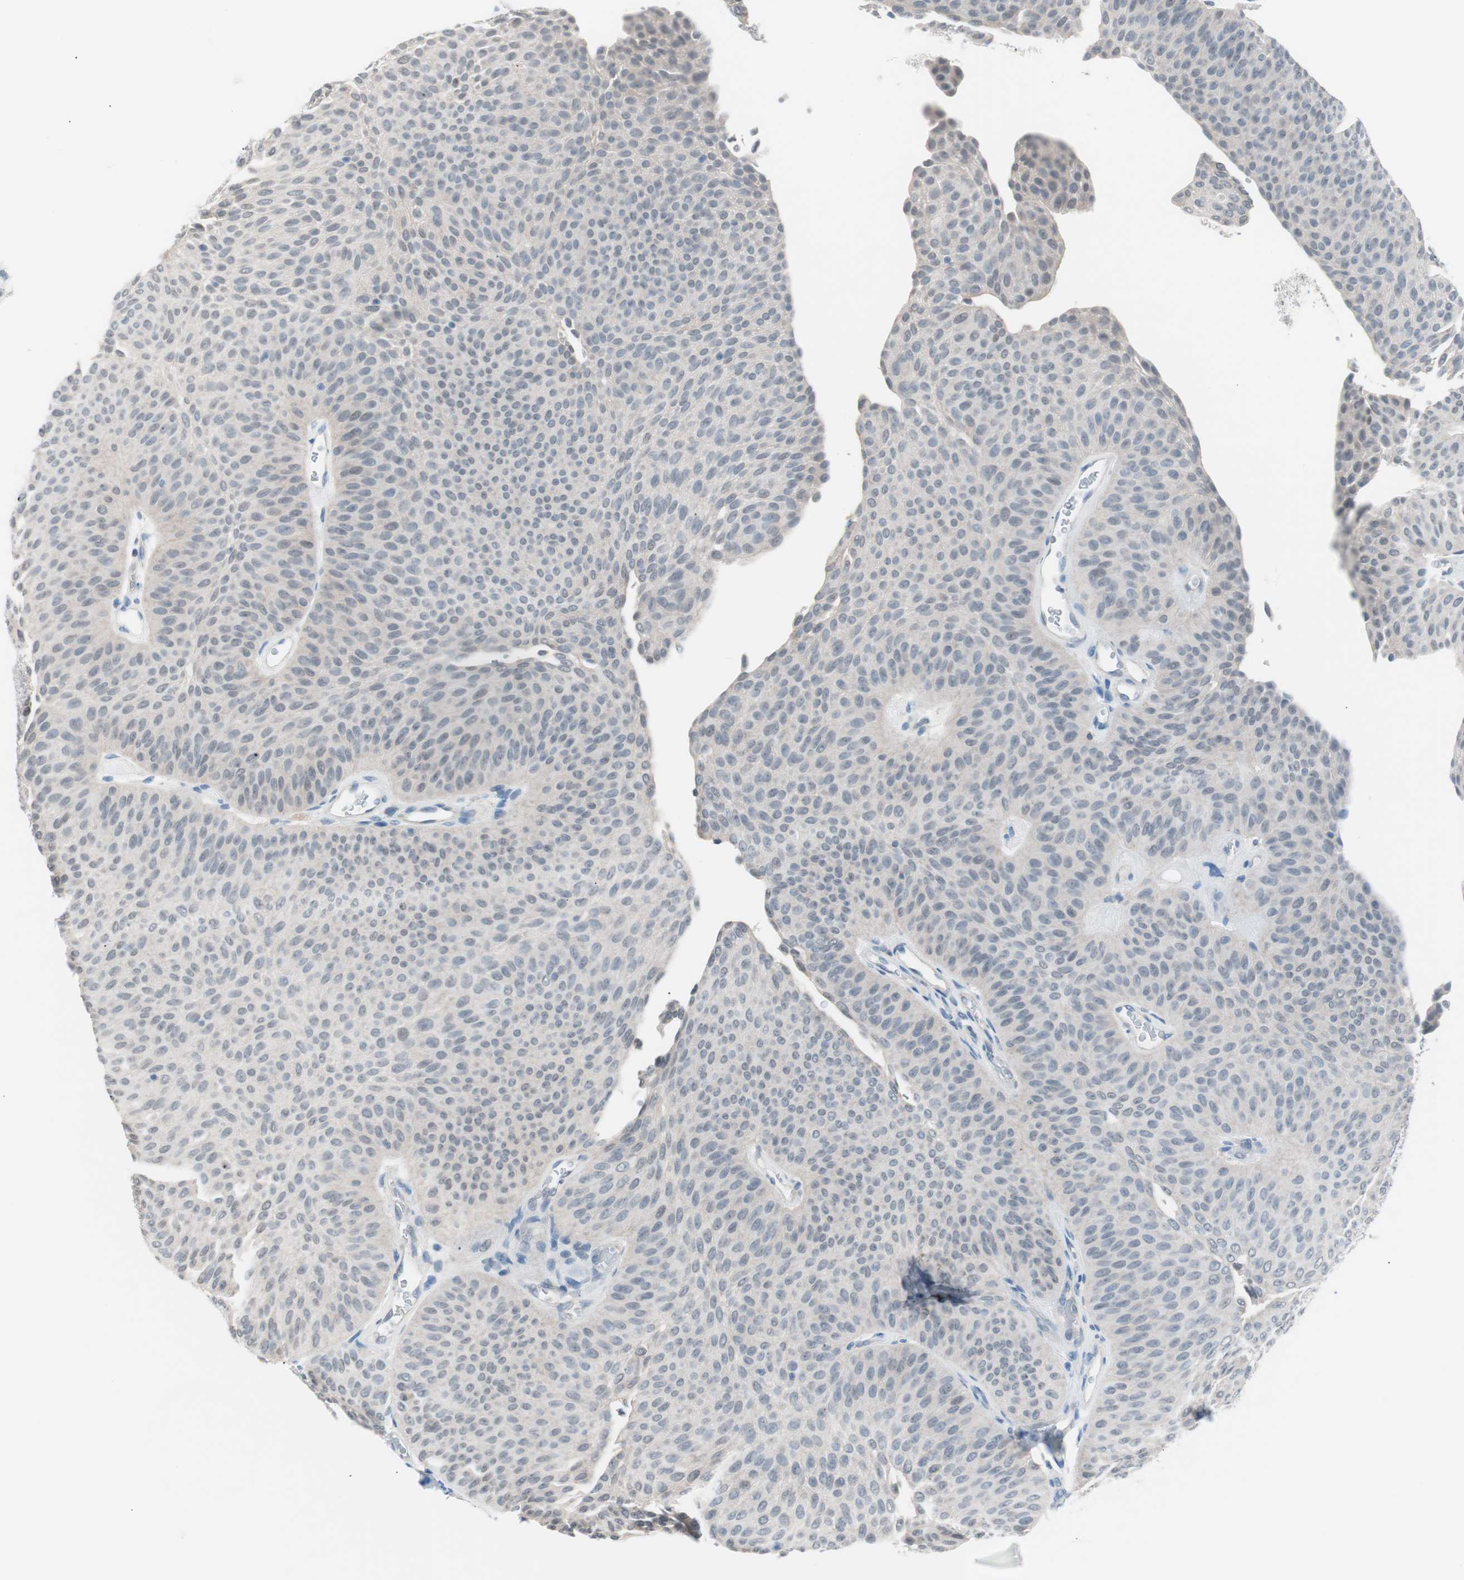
{"staining": {"intensity": "negative", "quantity": "none", "location": "none"}, "tissue": "urothelial cancer", "cell_type": "Tumor cells", "image_type": "cancer", "snomed": [{"axis": "morphology", "description": "Urothelial carcinoma, Low grade"}, {"axis": "topography", "description": "Urinary bladder"}], "caption": "This is a histopathology image of immunohistochemistry staining of low-grade urothelial carcinoma, which shows no expression in tumor cells.", "gene": "VIL1", "patient": {"sex": "female", "age": 60}}